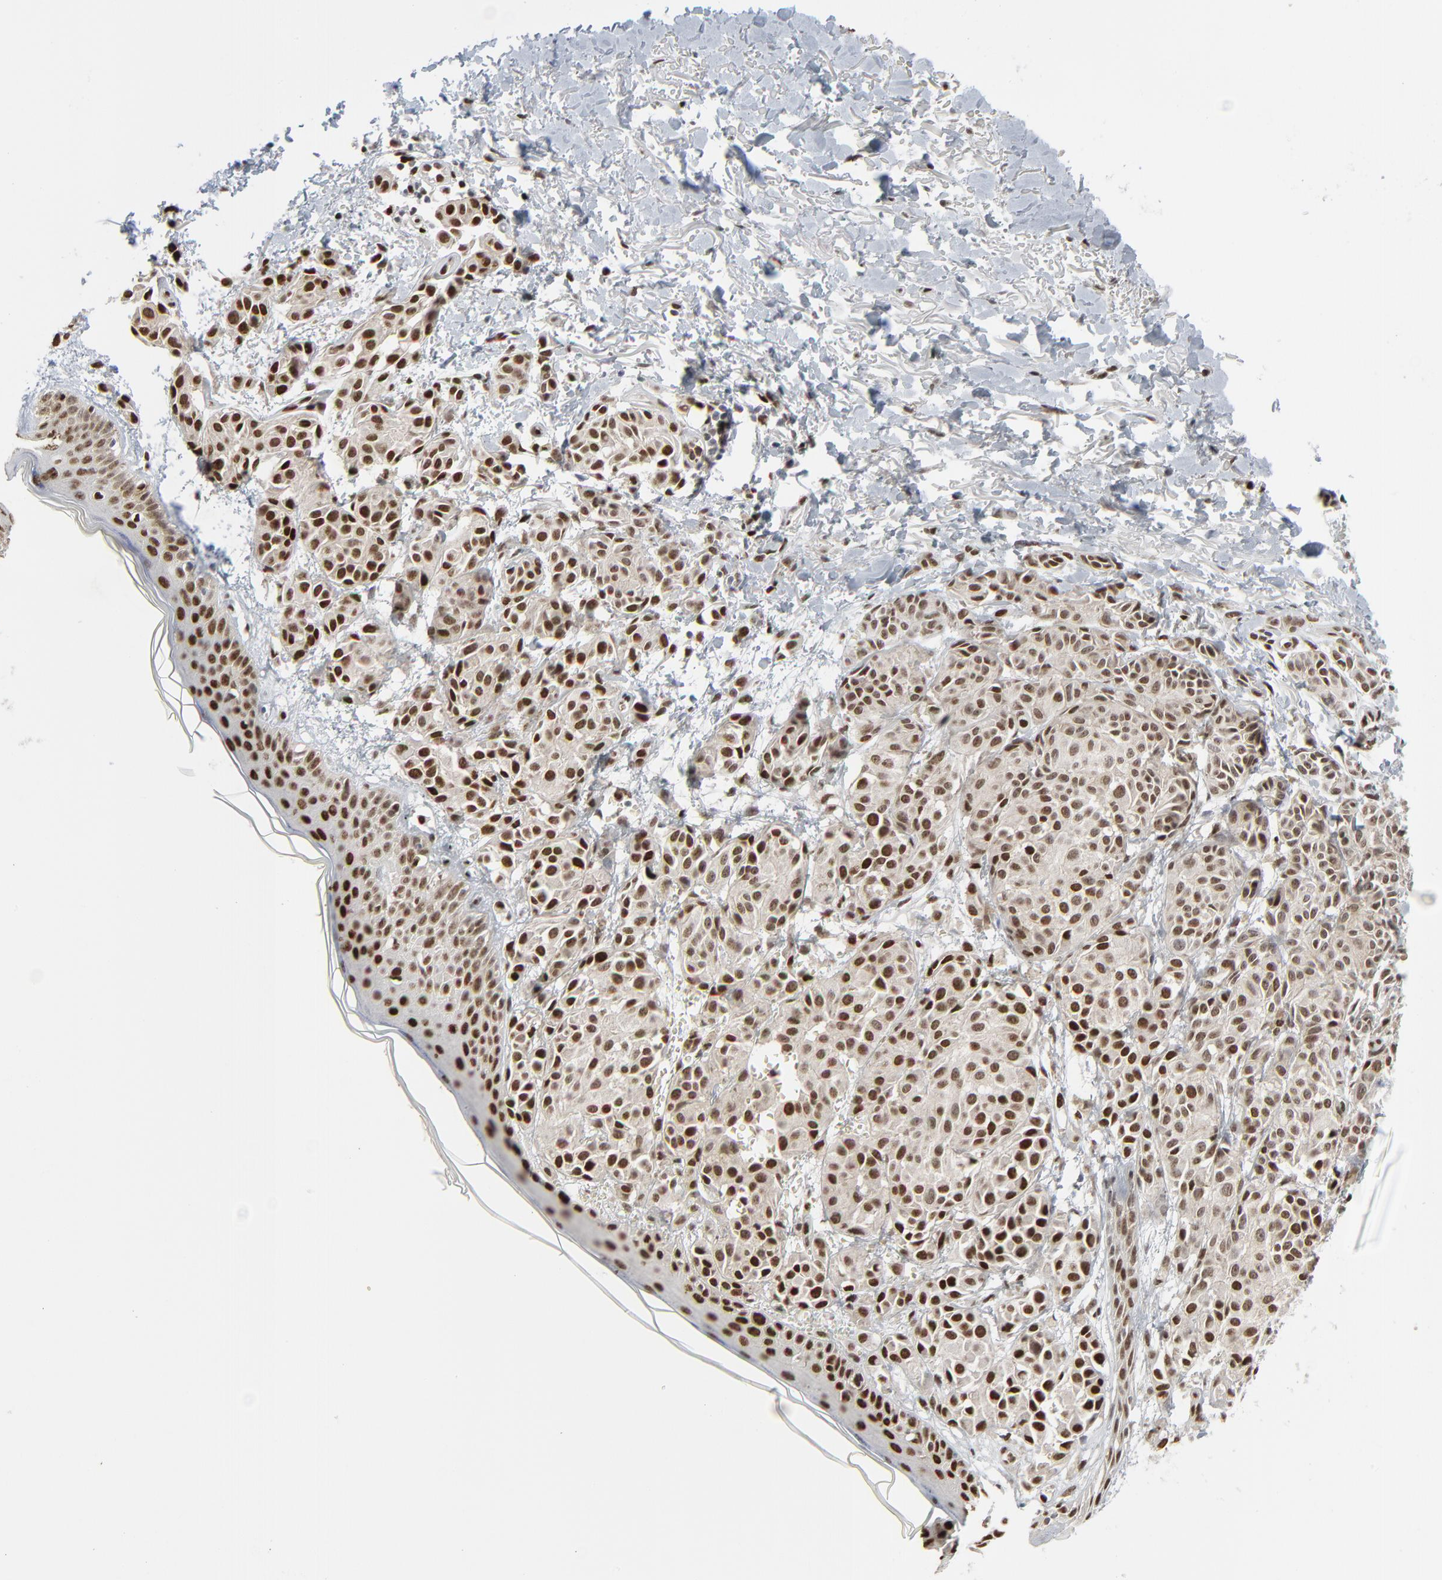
{"staining": {"intensity": "strong", "quantity": ">75%", "location": "nuclear"}, "tissue": "melanoma", "cell_type": "Tumor cells", "image_type": "cancer", "snomed": [{"axis": "morphology", "description": "Malignant melanoma, NOS"}, {"axis": "topography", "description": "Skin"}], "caption": "Melanoma stained with DAB immunohistochemistry displays high levels of strong nuclear expression in approximately >75% of tumor cells.", "gene": "CUX1", "patient": {"sex": "male", "age": 76}}